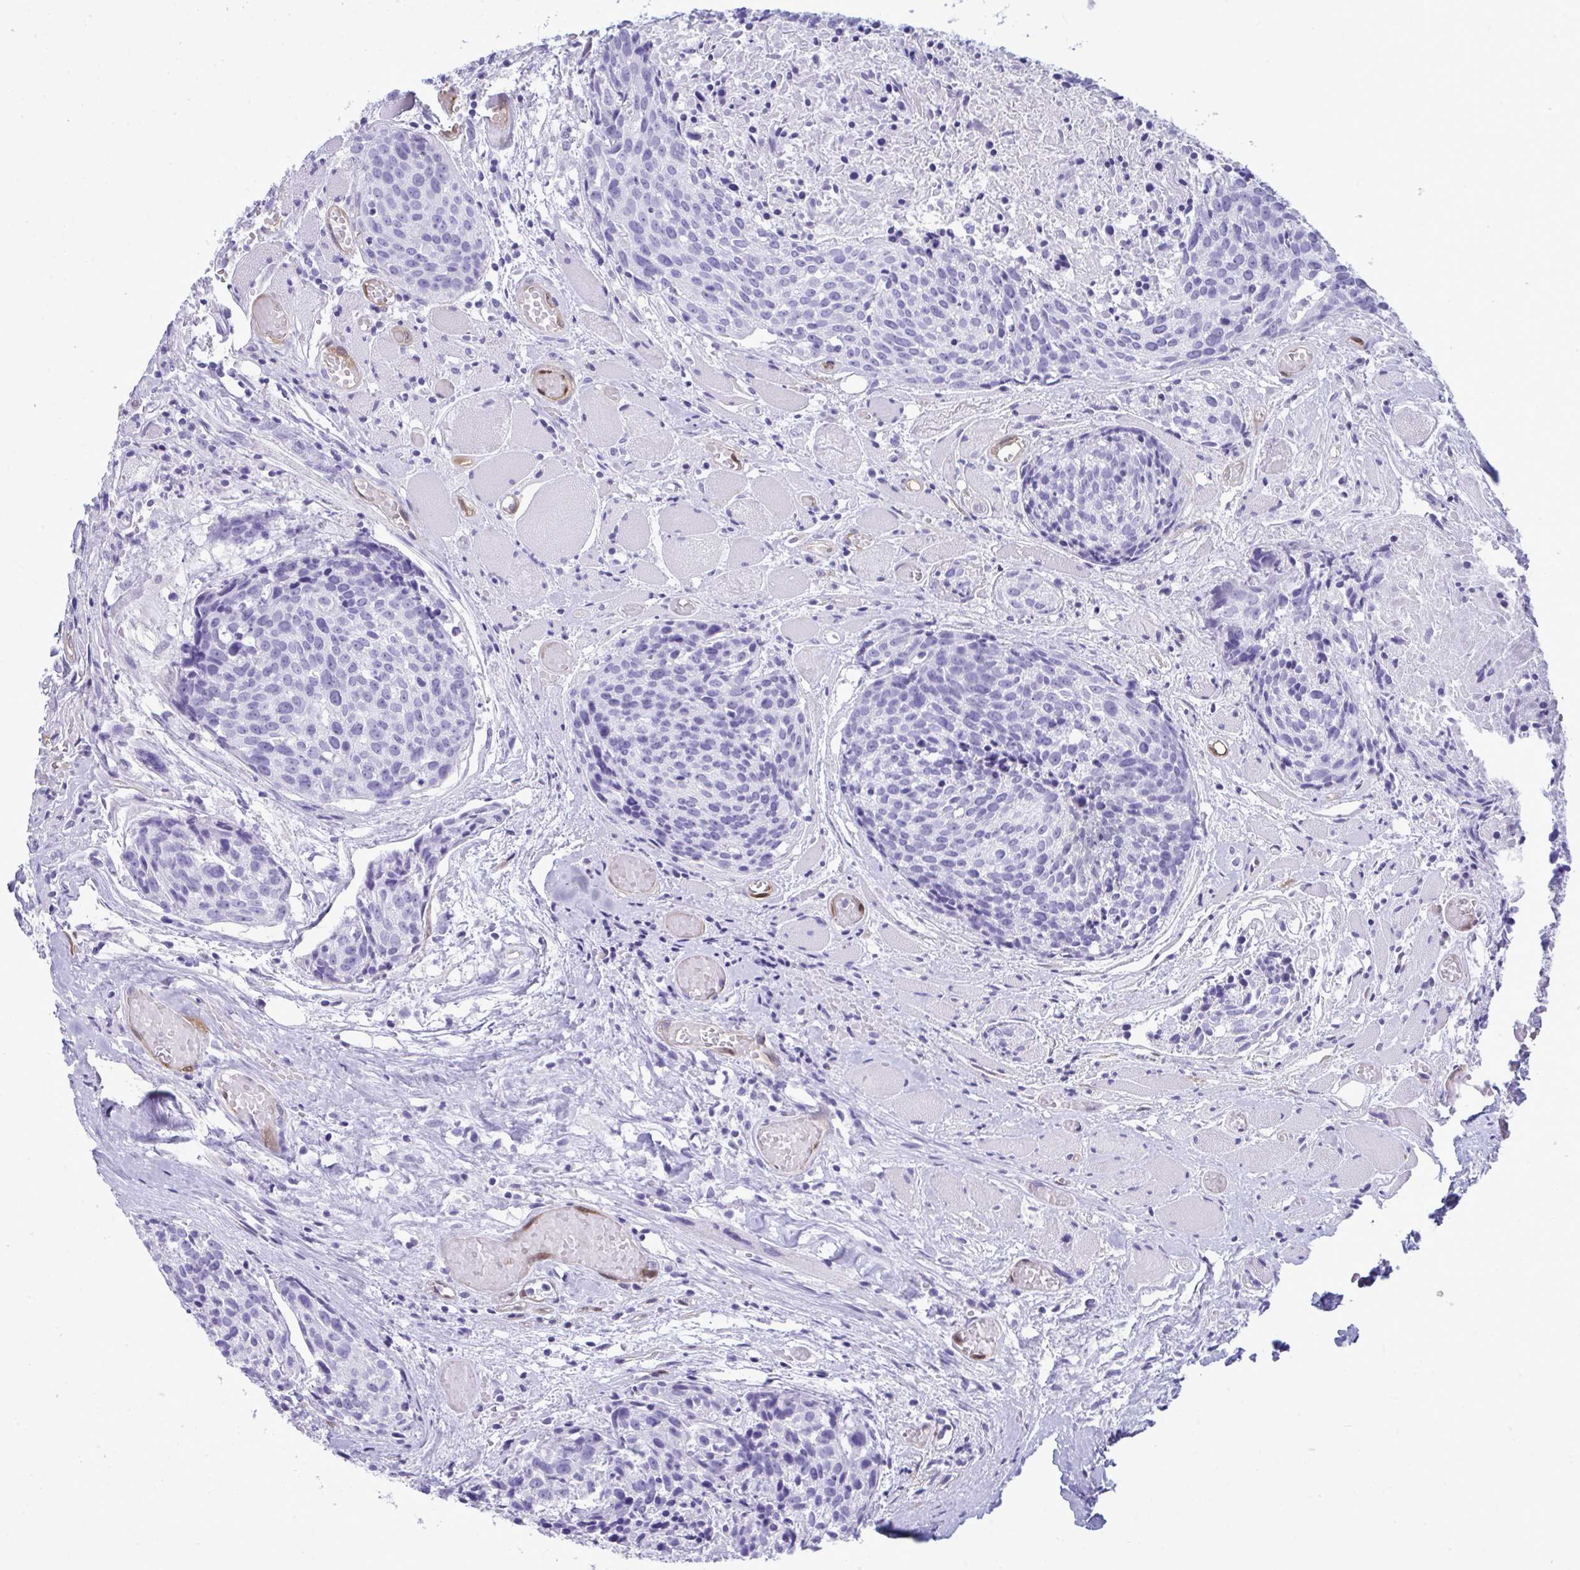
{"staining": {"intensity": "negative", "quantity": "none", "location": "none"}, "tissue": "head and neck cancer", "cell_type": "Tumor cells", "image_type": "cancer", "snomed": [{"axis": "morphology", "description": "Squamous cell carcinoma, NOS"}, {"axis": "topography", "description": "Oral tissue"}, {"axis": "topography", "description": "Head-Neck"}], "caption": "A high-resolution image shows IHC staining of head and neck squamous cell carcinoma, which shows no significant staining in tumor cells. The staining is performed using DAB (3,3'-diaminobenzidine) brown chromogen with nuclei counter-stained in using hematoxylin.", "gene": "LIMS2", "patient": {"sex": "male", "age": 64}}